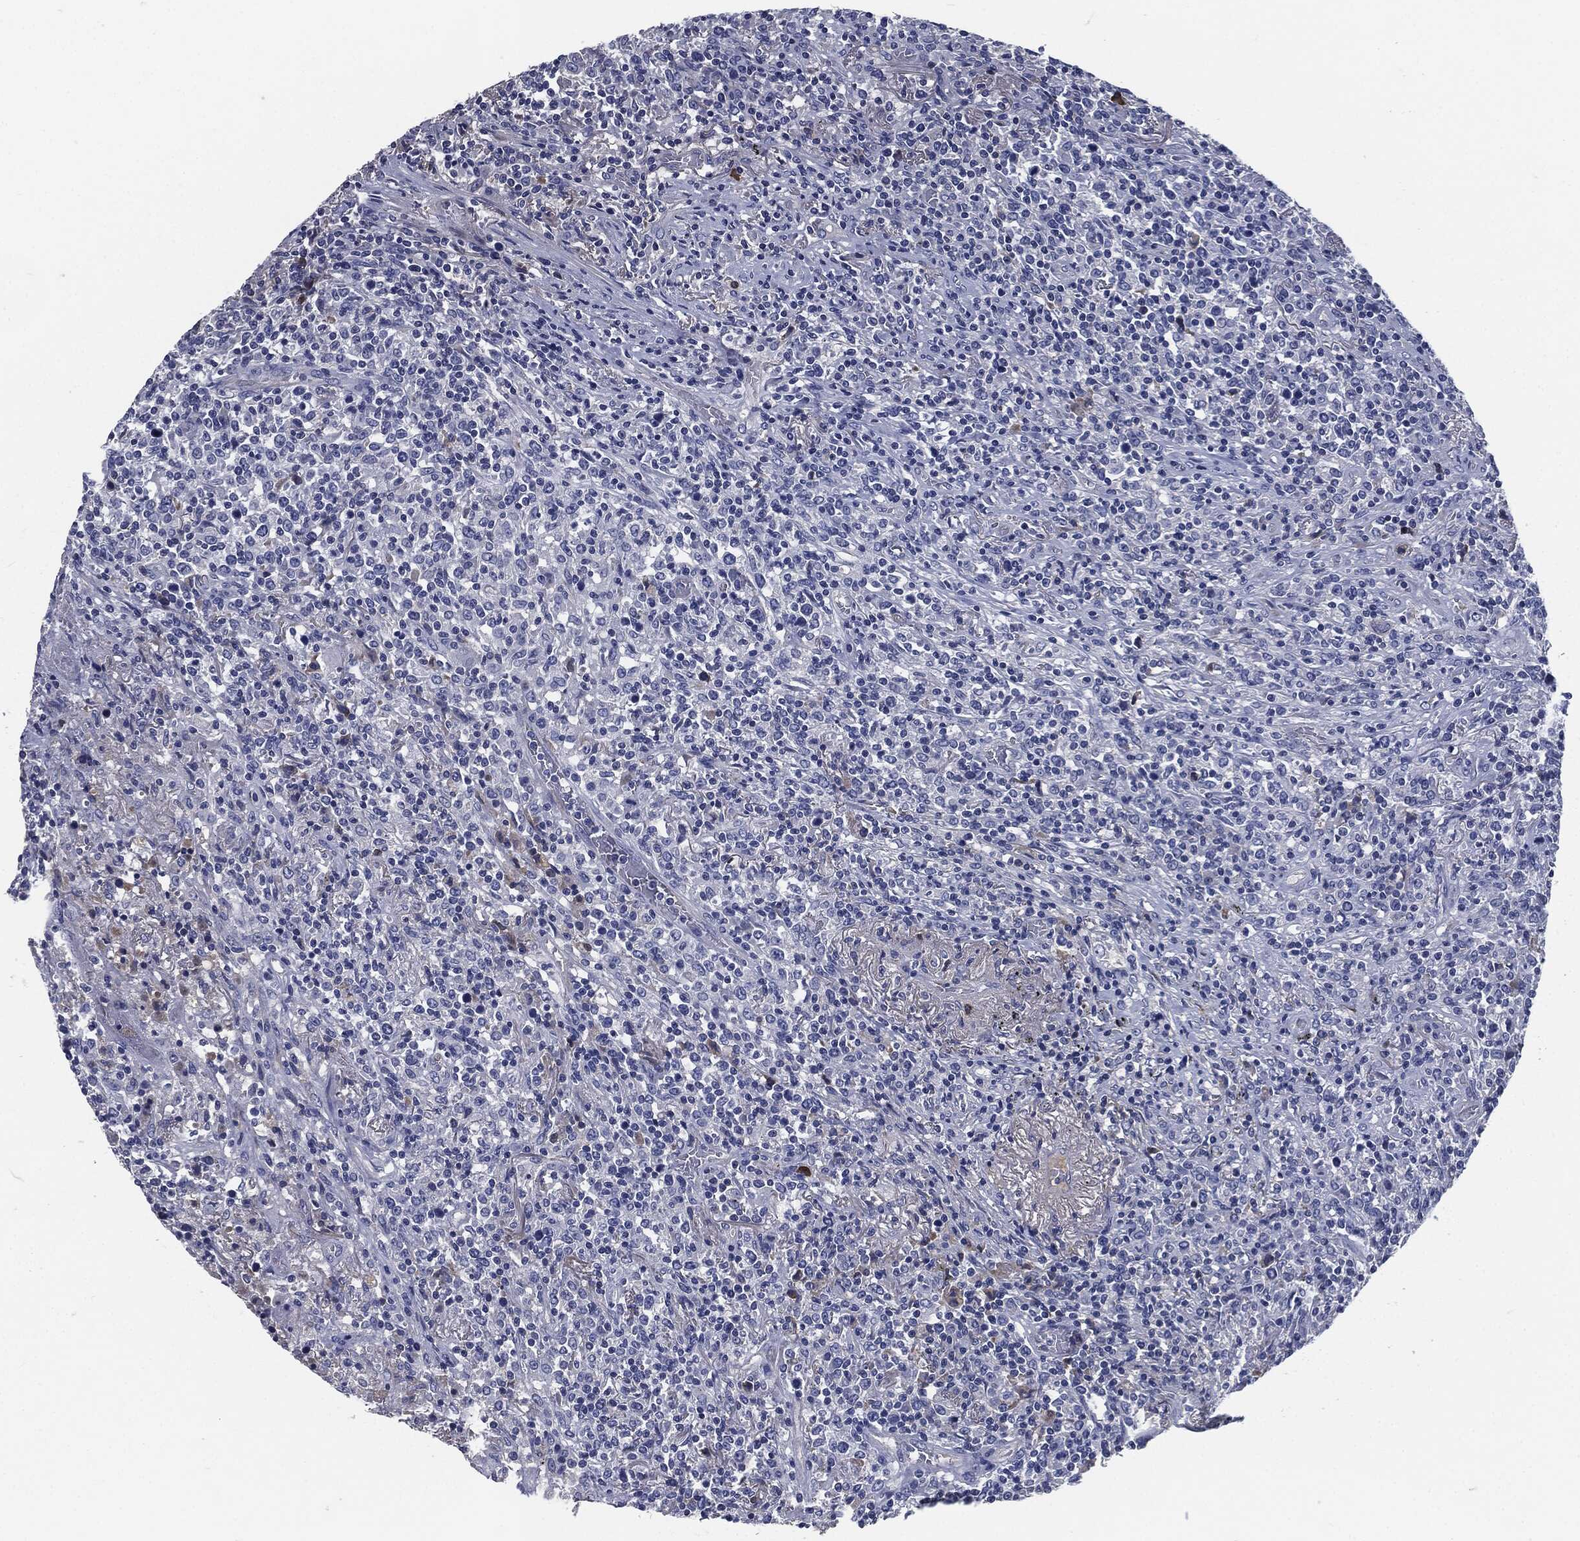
{"staining": {"intensity": "negative", "quantity": "none", "location": "none"}, "tissue": "lymphoma", "cell_type": "Tumor cells", "image_type": "cancer", "snomed": [{"axis": "morphology", "description": "Malignant lymphoma, non-Hodgkin's type, High grade"}, {"axis": "topography", "description": "Lung"}], "caption": "Tumor cells show no significant staining in lymphoma.", "gene": "CD27", "patient": {"sex": "male", "age": 79}}